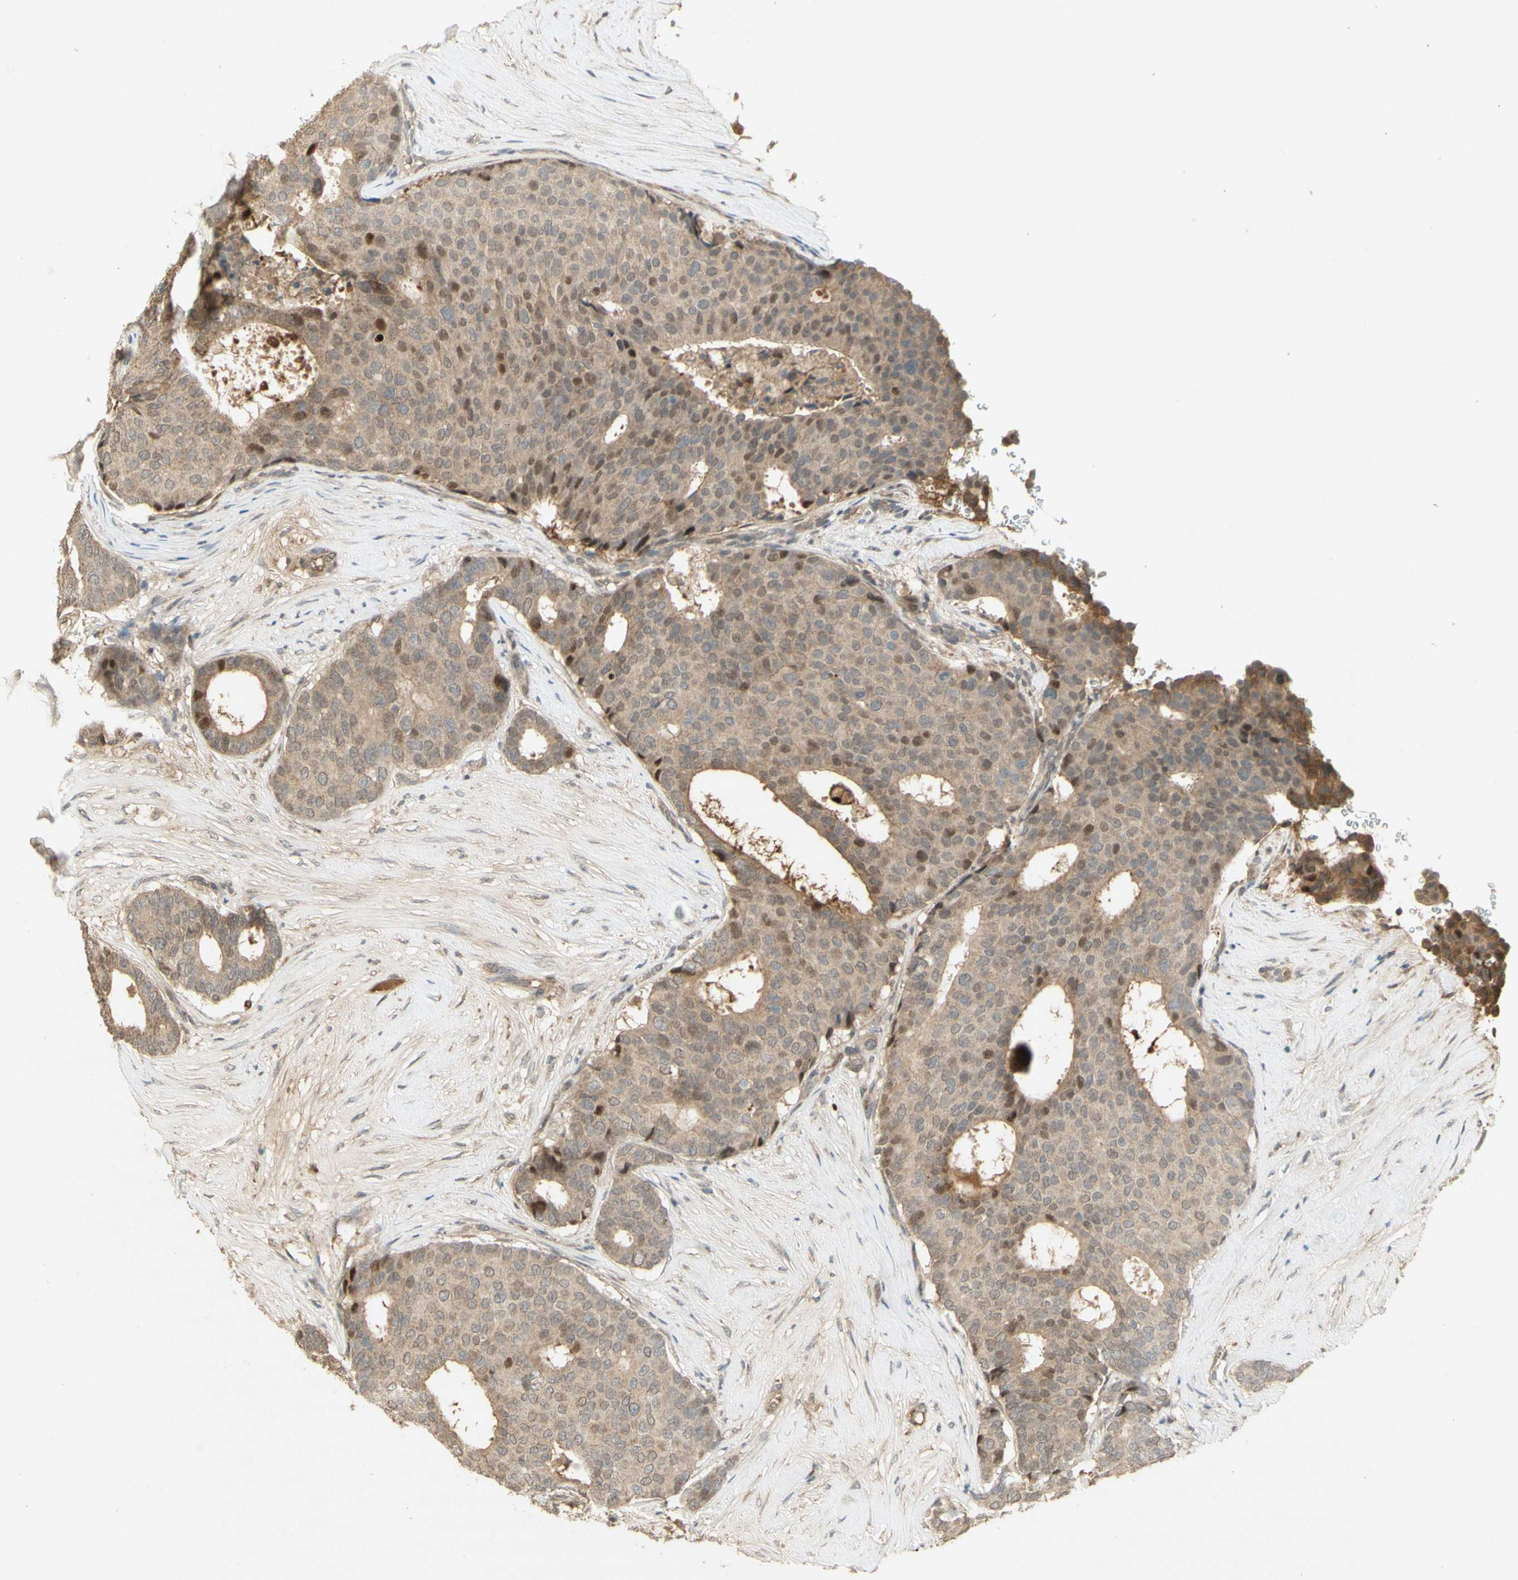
{"staining": {"intensity": "weak", "quantity": ">75%", "location": "cytoplasmic/membranous,nuclear"}, "tissue": "breast cancer", "cell_type": "Tumor cells", "image_type": "cancer", "snomed": [{"axis": "morphology", "description": "Duct carcinoma"}, {"axis": "topography", "description": "Breast"}], "caption": "Invasive ductal carcinoma (breast) was stained to show a protein in brown. There is low levels of weak cytoplasmic/membranous and nuclear staining in about >75% of tumor cells.", "gene": "NRG4", "patient": {"sex": "female", "age": 75}}